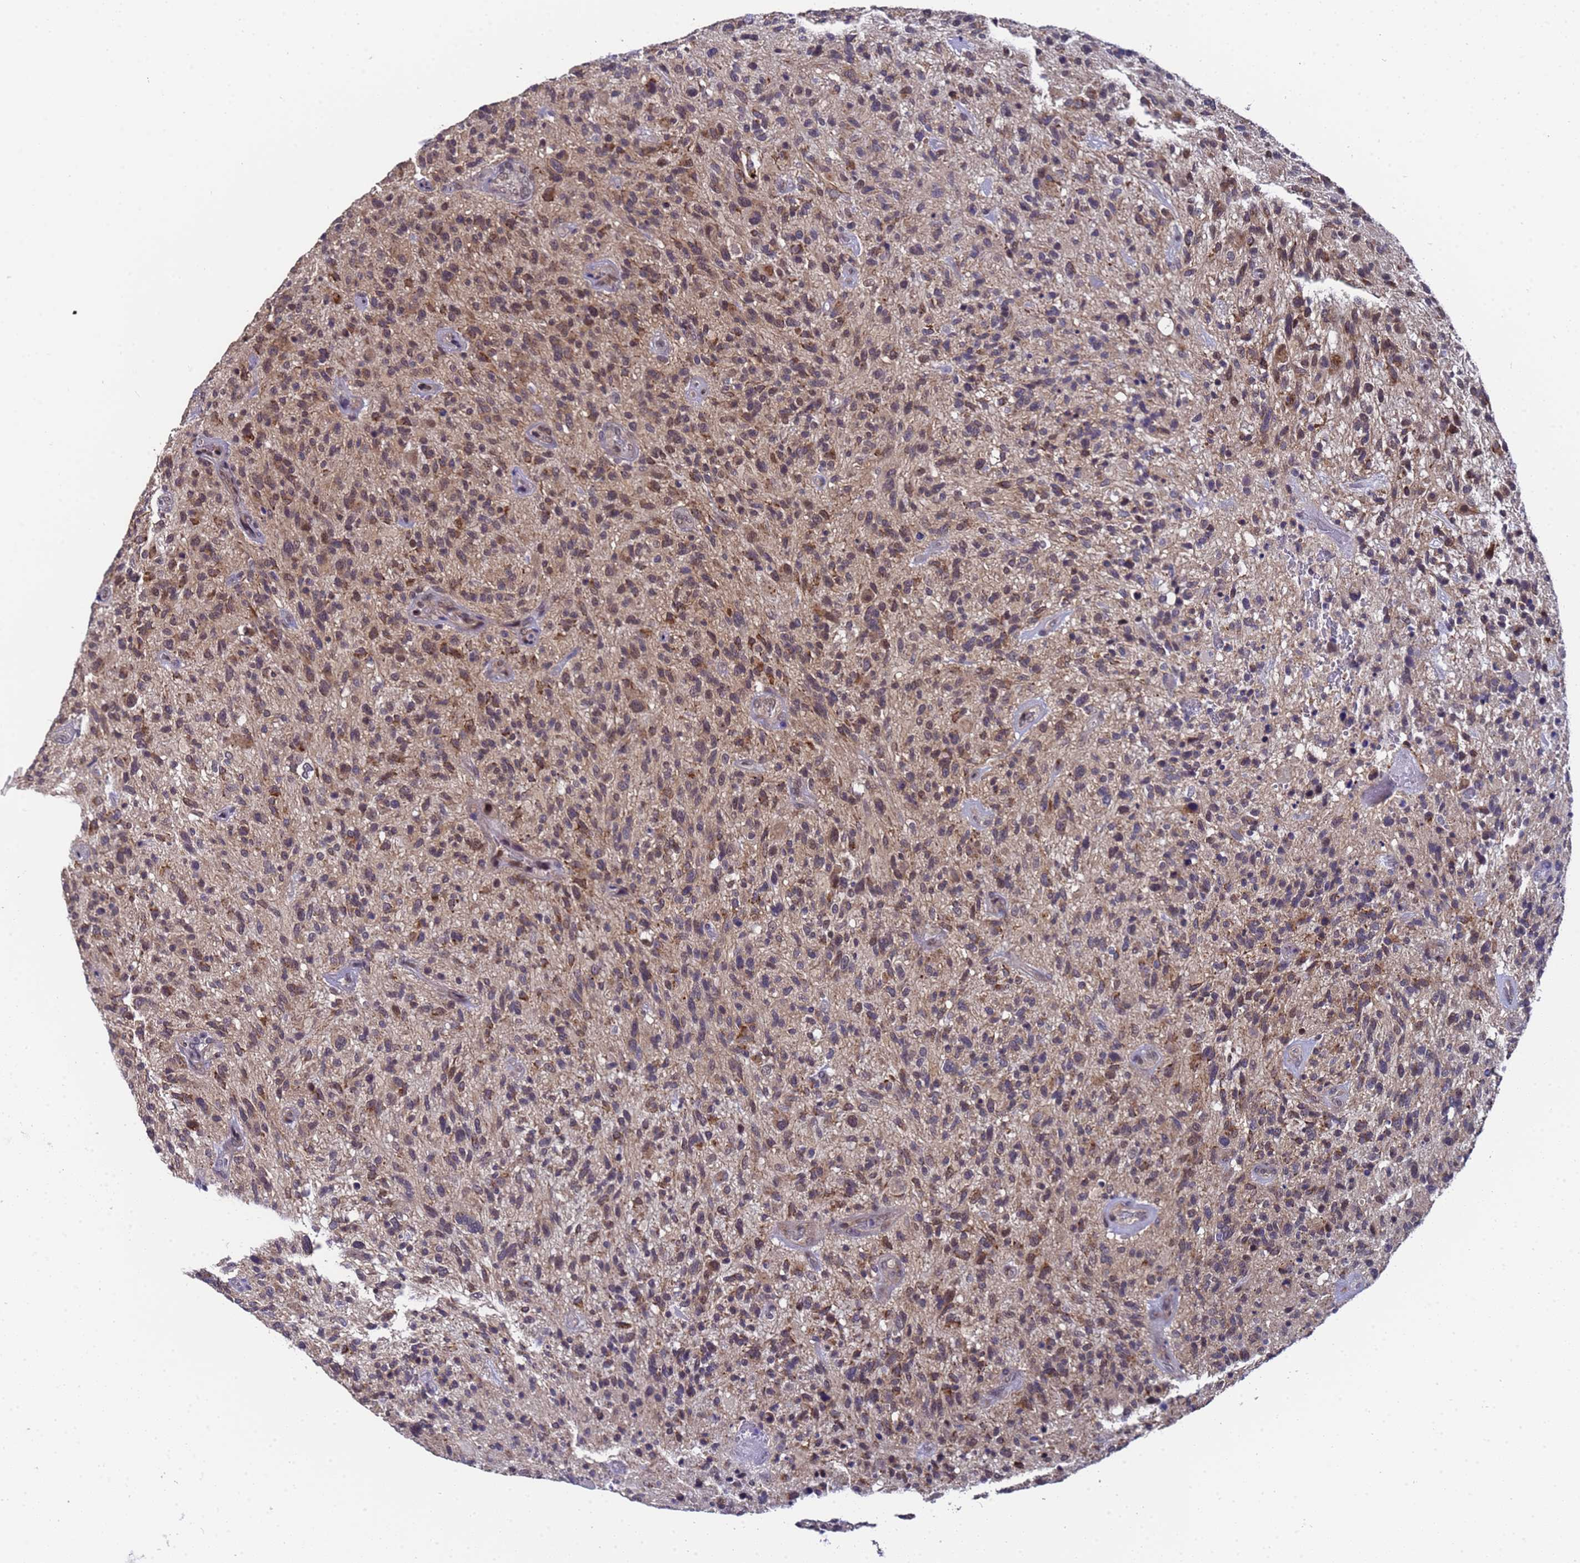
{"staining": {"intensity": "moderate", "quantity": ">75%", "location": "cytoplasmic/membranous,nuclear"}, "tissue": "glioma", "cell_type": "Tumor cells", "image_type": "cancer", "snomed": [{"axis": "morphology", "description": "Glioma, malignant, High grade"}, {"axis": "topography", "description": "Brain"}], "caption": "This is a micrograph of IHC staining of malignant high-grade glioma, which shows moderate expression in the cytoplasmic/membranous and nuclear of tumor cells.", "gene": "ANAPC13", "patient": {"sex": "male", "age": 47}}